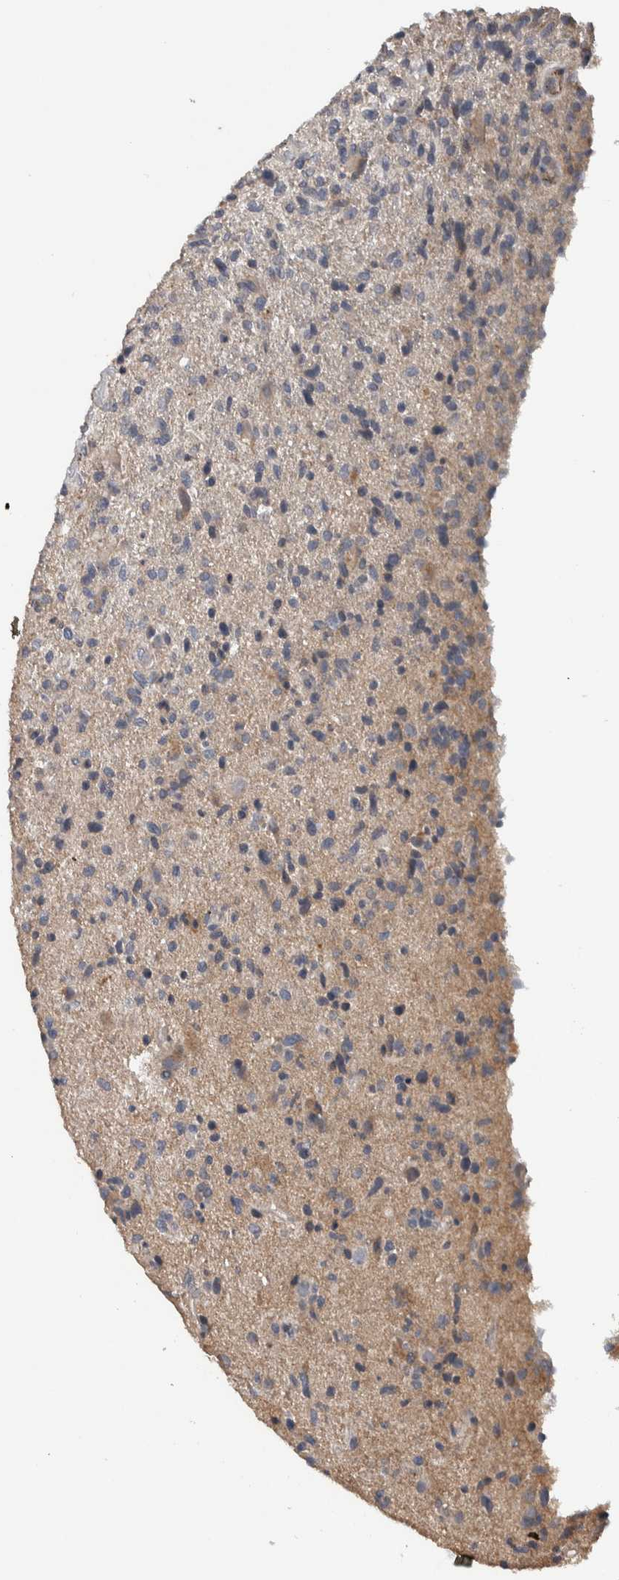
{"staining": {"intensity": "weak", "quantity": "<25%", "location": "cytoplasmic/membranous"}, "tissue": "glioma", "cell_type": "Tumor cells", "image_type": "cancer", "snomed": [{"axis": "morphology", "description": "Glioma, malignant, High grade"}, {"axis": "topography", "description": "Brain"}], "caption": "Tumor cells are negative for brown protein staining in glioma.", "gene": "FAM83G", "patient": {"sex": "male", "age": 72}}